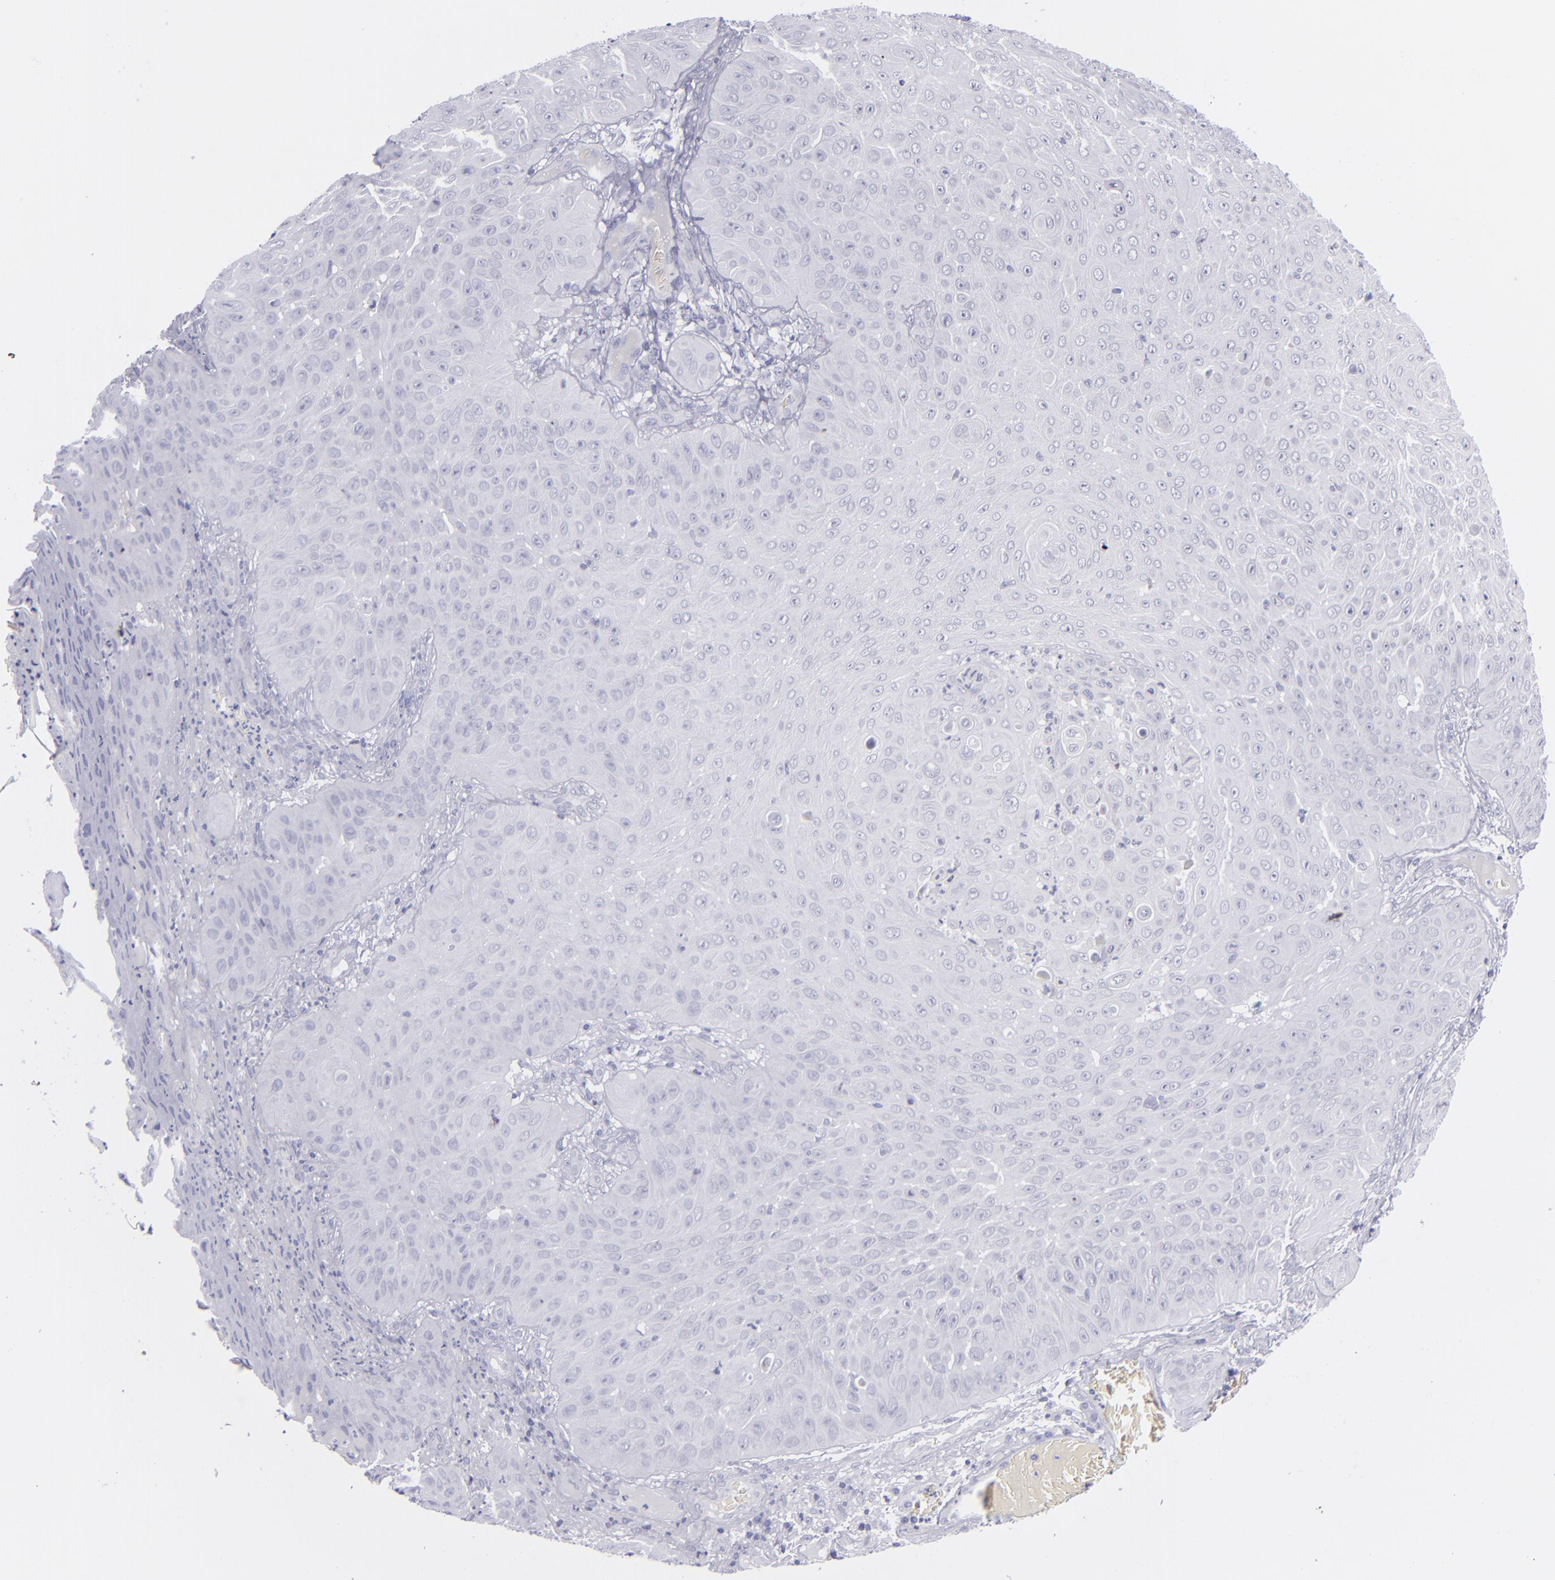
{"staining": {"intensity": "negative", "quantity": "none", "location": "none"}, "tissue": "skin cancer", "cell_type": "Tumor cells", "image_type": "cancer", "snomed": [{"axis": "morphology", "description": "Squamous cell carcinoma, NOS"}, {"axis": "topography", "description": "Skin"}], "caption": "Tumor cells show no significant protein expression in skin cancer (squamous cell carcinoma).", "gene": "CD22", "patient": {"sex": "male", "age": 82}}